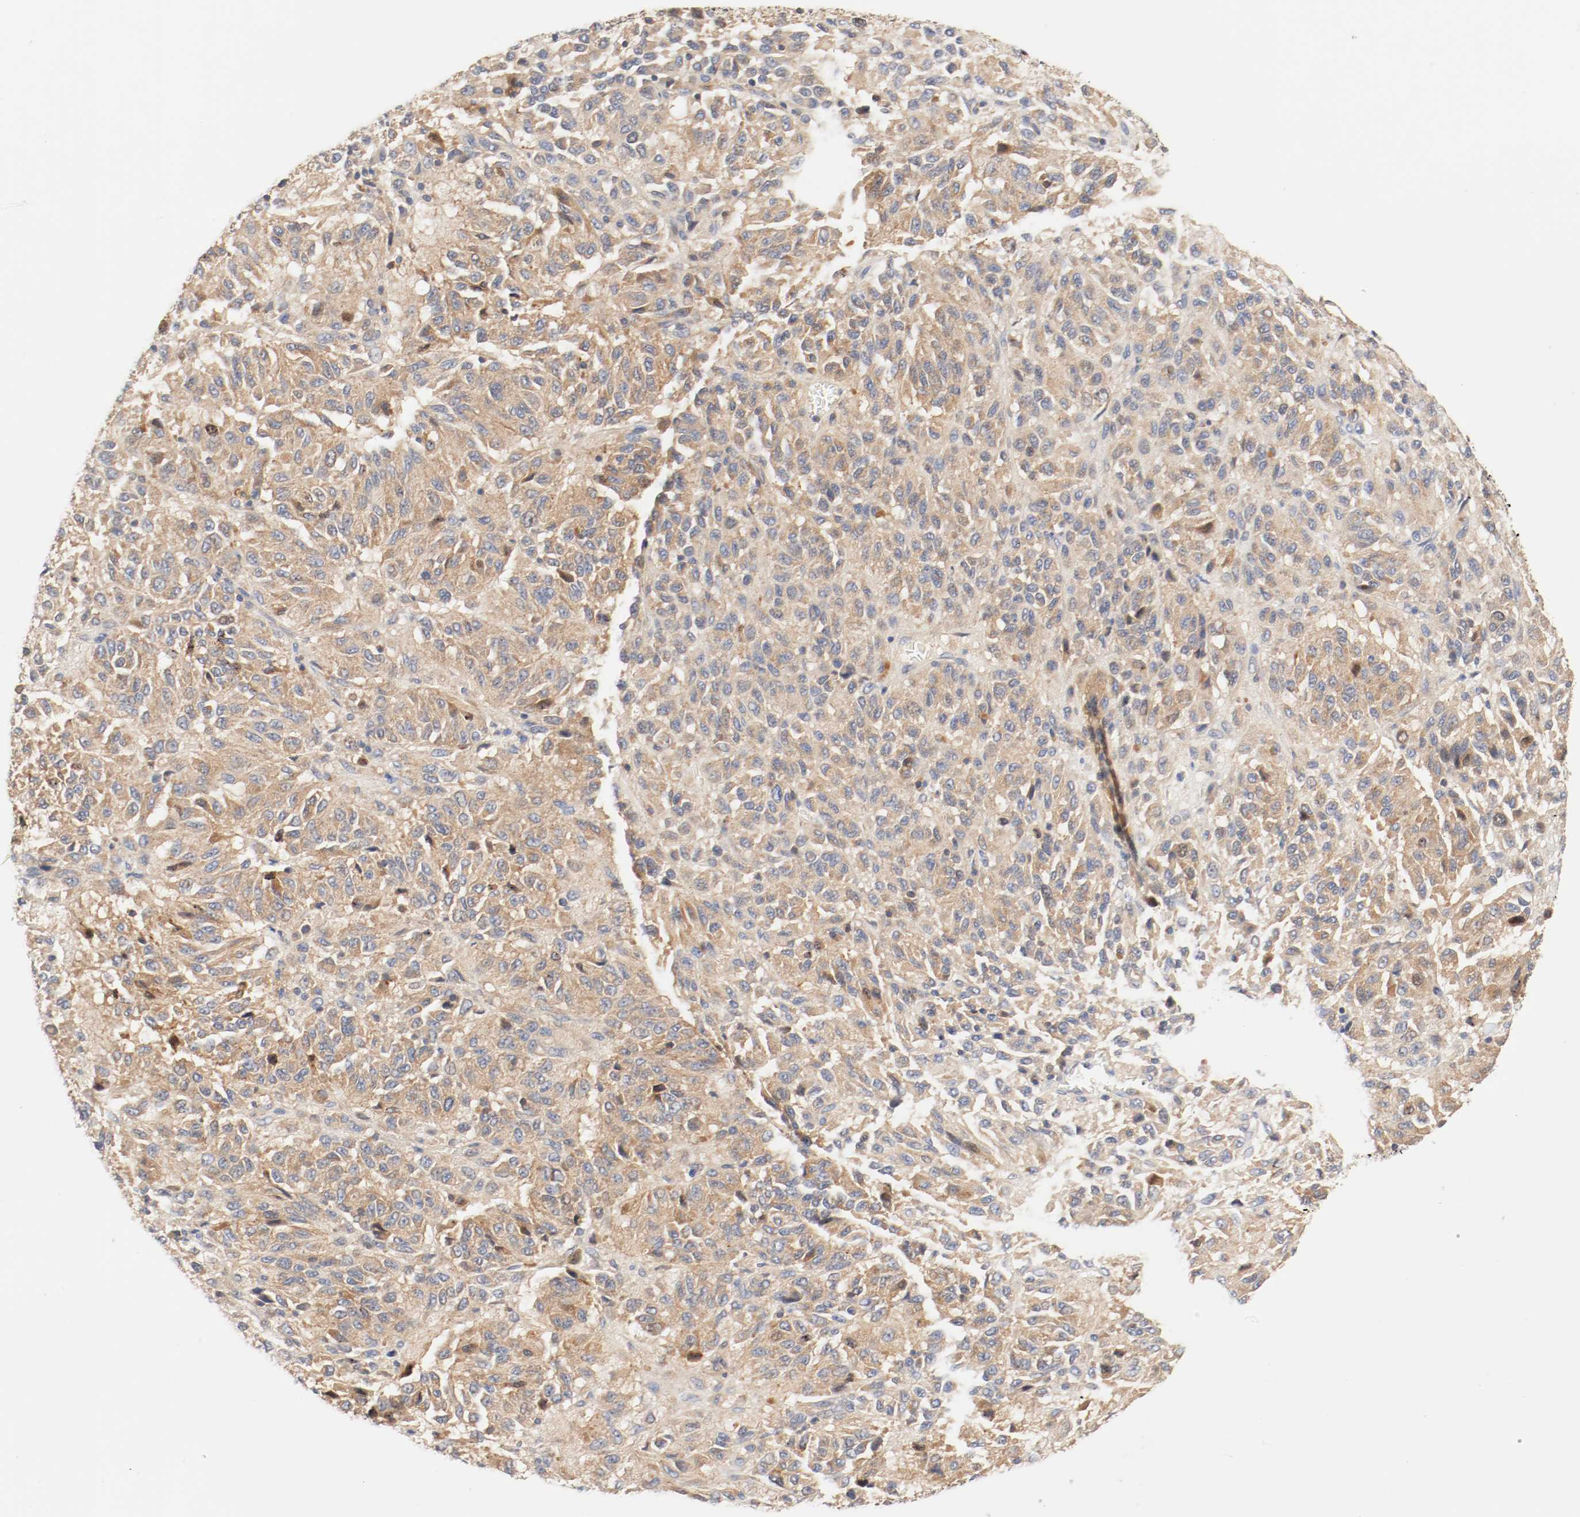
{"staining": {"intensity": "moderate", "quantity": ">75%", "location": "cytoplasmic/membranous"}, "tissue": "melanoma", "cell_type": "Tumor cells", "image_type": "cancer", "snomed": [{"axis": "morphology", "description": "Malignant melanoma, Metastatic site"}, {"axis": "topography", "description": "Lung"}], "caption": "The immunohistochemical stain highlights moderate cytoplasmic/membranous positivity in tumor cells of malignant melanoma (metastatic site) tissue. The protein is shown in brown color, while the nuclei are stained blue.", "gene": "GIT1", "patient": {"sex": "male", "age": 64}}